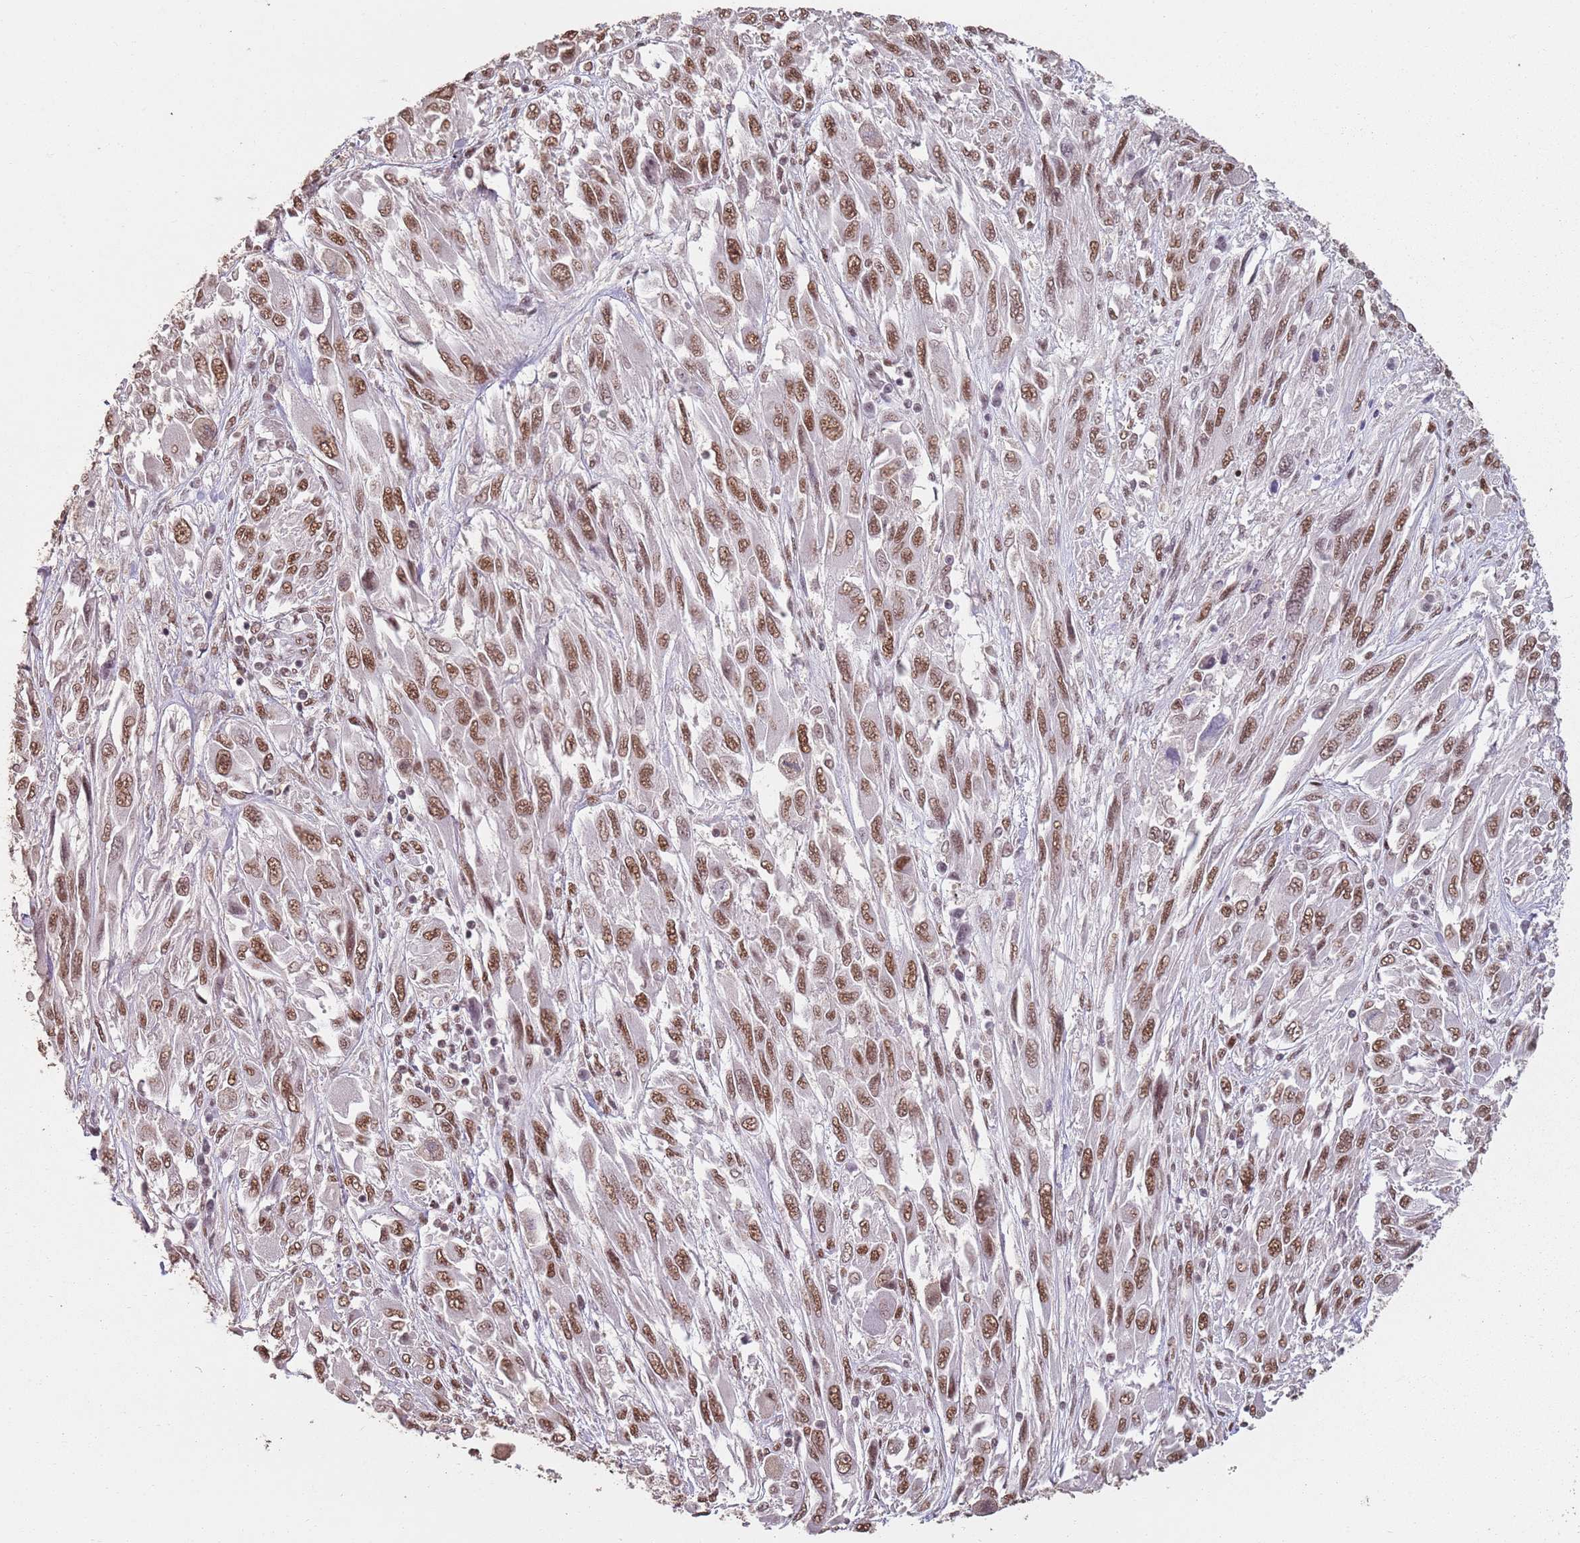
{"staining": {"intensity": "moderate", "quantity": ">75%", "location": "nuclear"}, "tissue": "melanoma", "cell_type": "Tumor cells", "image_type": "cancer", "snomed": [{"axis": "morphology", "description": "Malignant melanoma, NOS"}, {"axis": "topography", "description": "Skin"}], "caption": "Human malignant melanoma stained with a brown dye shows moderate nuclear positive expression in approximately >75% of tumor cells.", "gene": "ARL14EP", "patient": {"sex": "female", "age": 91}}